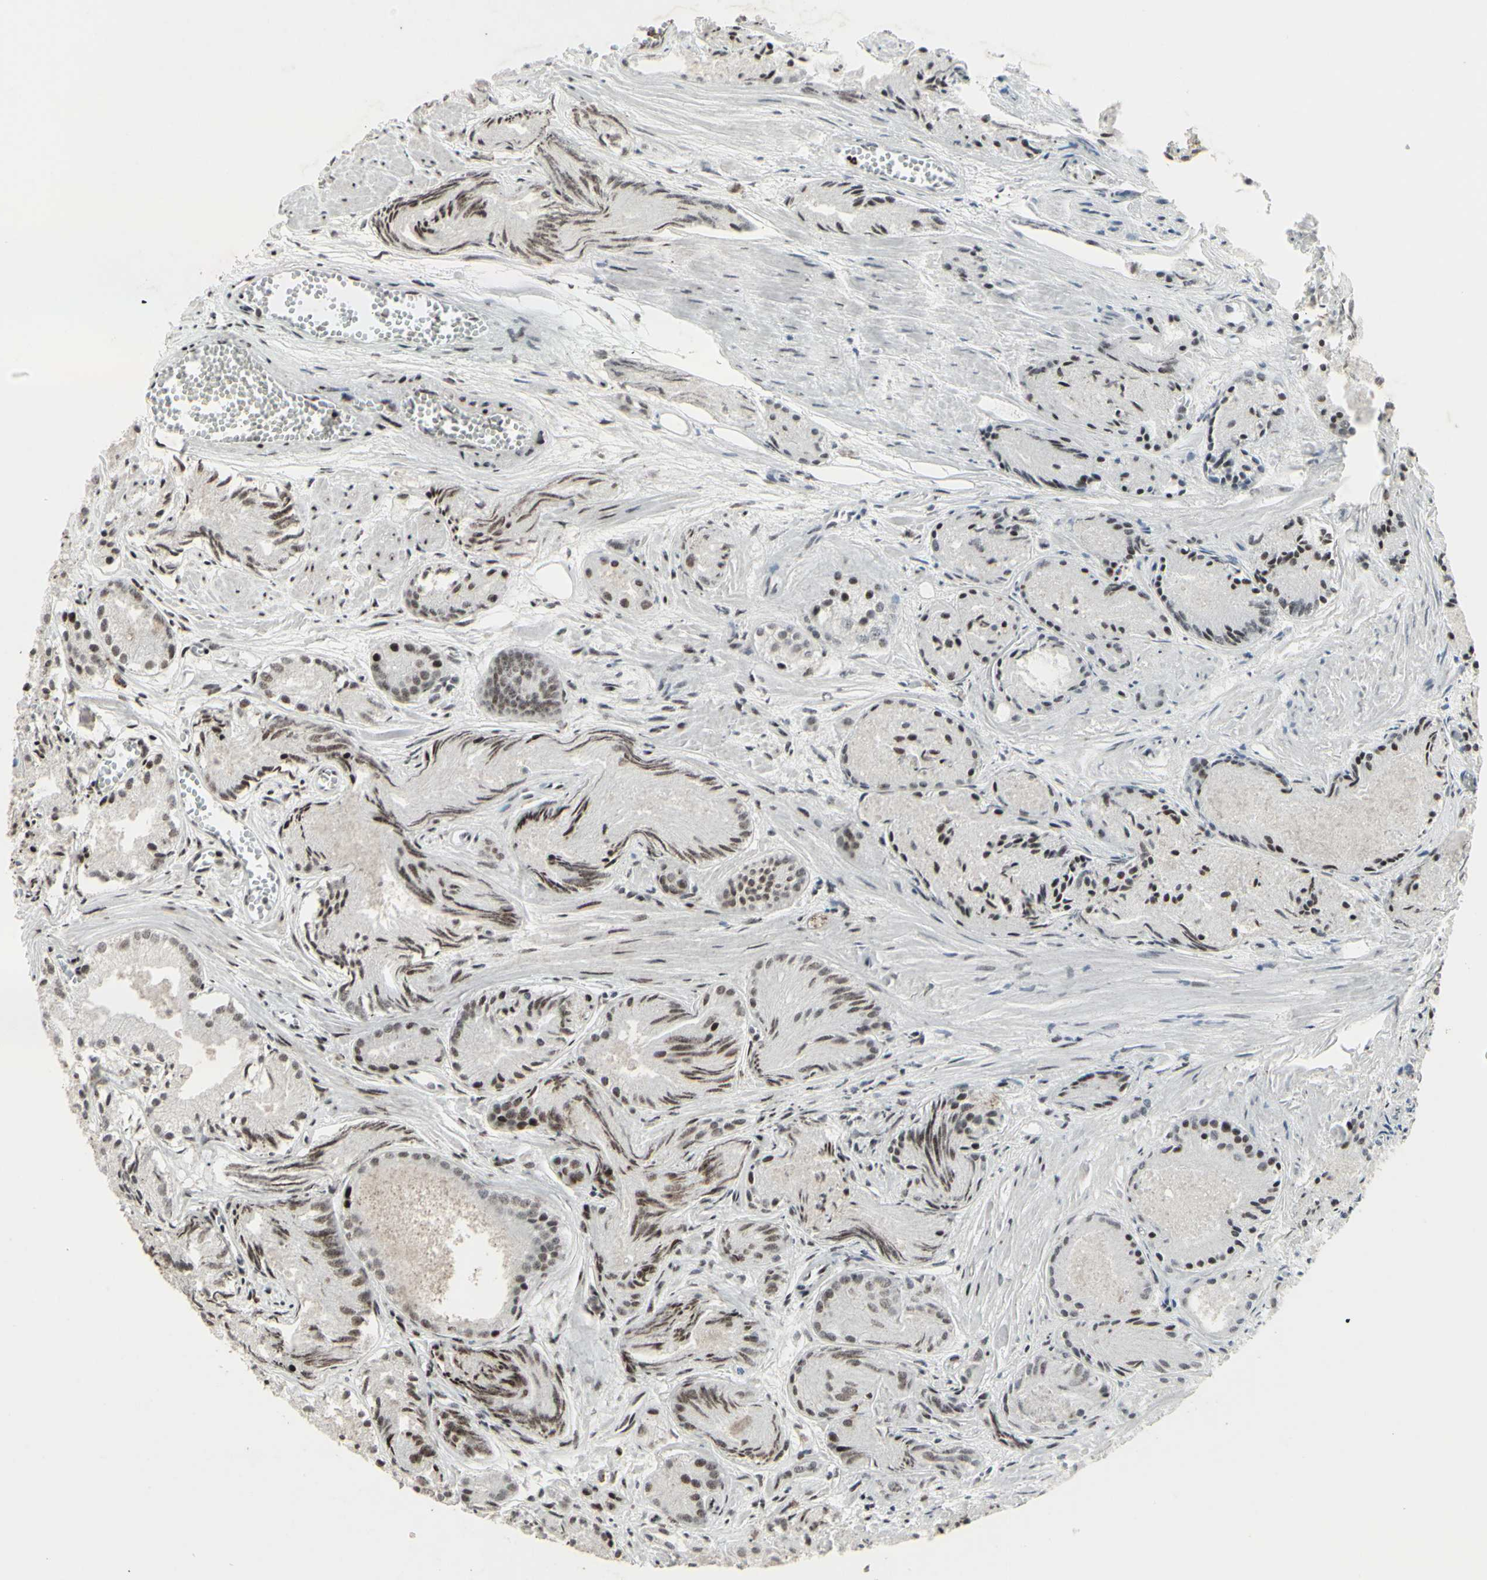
{"staining": {"intensity": "strong", "quantity": ">75%", "location": "nuclear"}, "tissue": "prostate cancer", "cell_type": "Tumor cells", "image_type": "cancer", "snomed": [{"axis": "morphology", "description": "Adenocarcinoma, Low grade"}, {"axis": "topography", "description": "Prostate"}], "caption": "Protein staining of adenocarcinoma (low-grade) (prostate) tissue shows strong nuclear expression in approximately >75% of tumor cells. Immunohistochemistry stains the protein in brown and the nuclei are stained blue.", "gene": "U2AF2", "patient": {"sex": "male", "age": 72}}